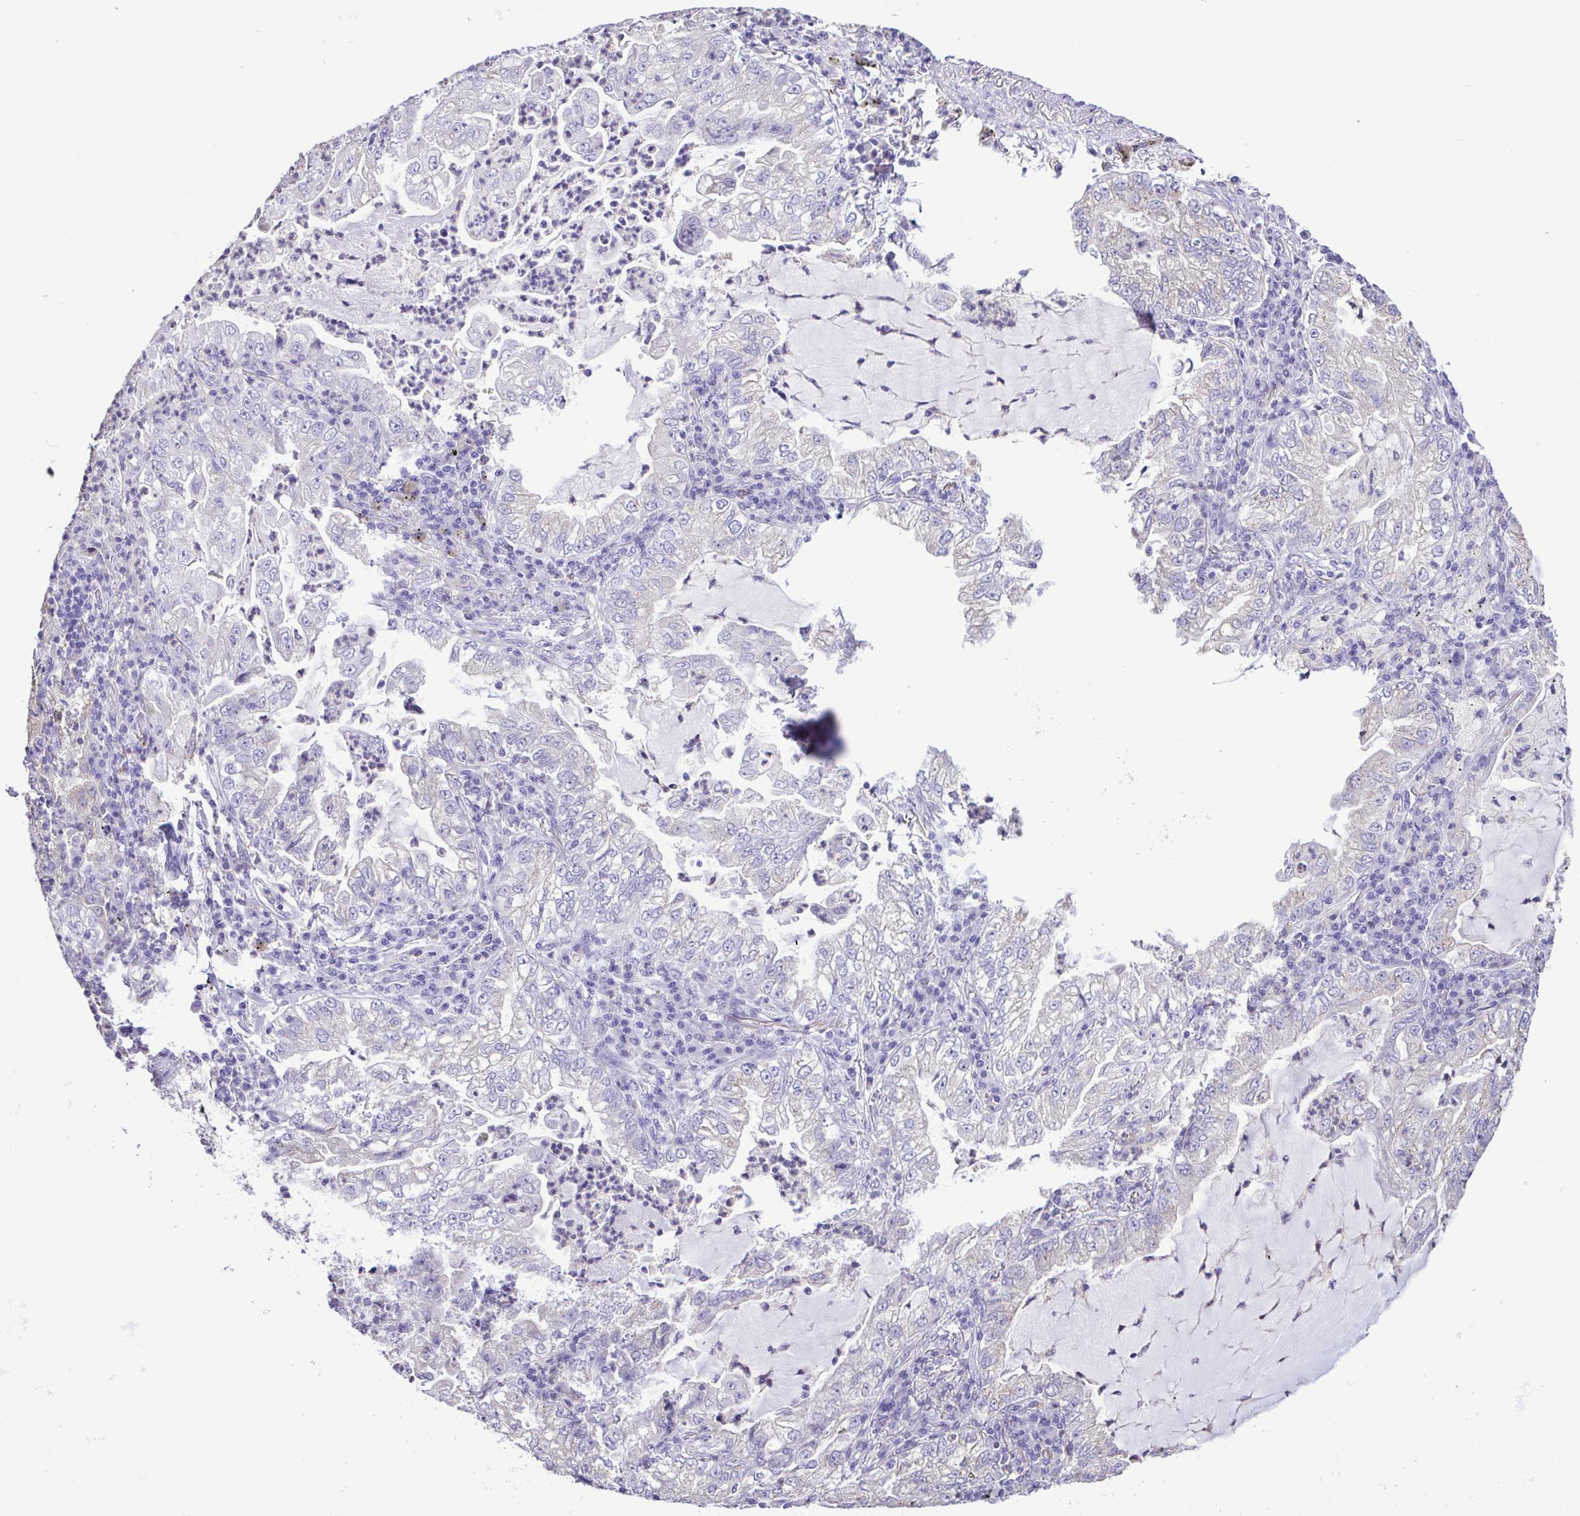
{"staining": {"intensity": "negative", "quantity": "none", "location": "none"}, "tissue": "lung cancer", "cell_type": "Tumor cells", "image_type": "cancer", "snomed": [{"axis": "morphology", "description": "Adenocarcinoma, NOS"}, {"axis": "topography", "description": "Lung"}], "caption": "High power microscopy micrograph of an IHC histopathology image of lung adenocarcinoma, revealing no significant expression in tumor cells.", "gene": "CBY2", "patient": {"sex": "female", "age": 73}}